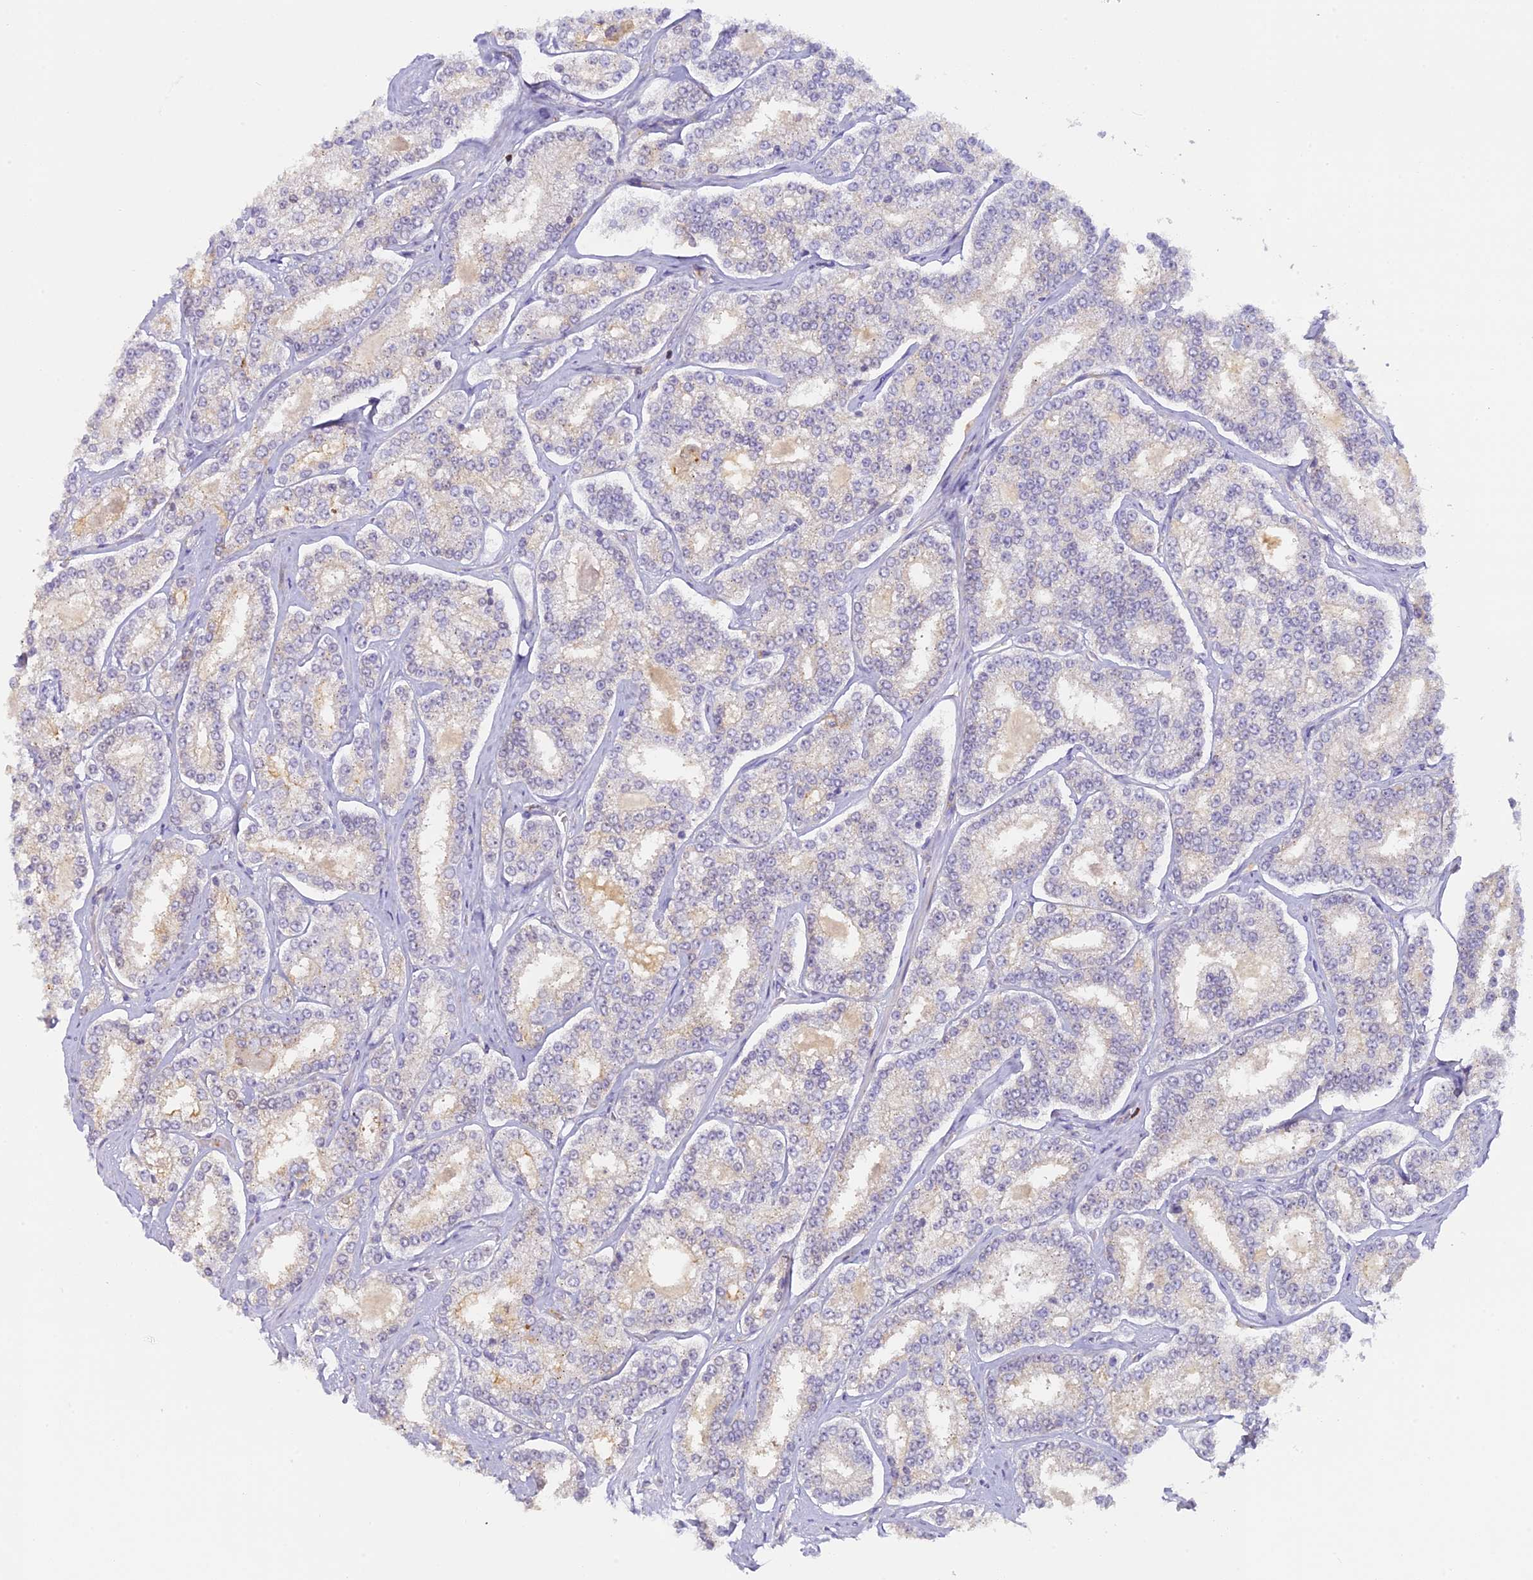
{"staining": {"intensity": "negative", "quantity": "none", "location": "none"}, "tissue": "prostate cancer", "cell_type": "Tumor cells", "image_type": "cancer", "snomed": [{"axis": "morphology", "description": "Normal tissue, NOS"}, {"axis": "morphology", "description": "Adenocarcinoma, High grade"}, {"axis": "topography", "description": "Prostate"}], "caption": "A micrograph of prostate cancer stained for a protein reveals no brown staining in tumor cells. The staining is performed using DAB (3,3'-diaminobenzidine) brown chromogen with nuclei counter-stained in using hematoxylin.", "gene": "FYB1", "patient": {"sex": "male", "age": 83}}